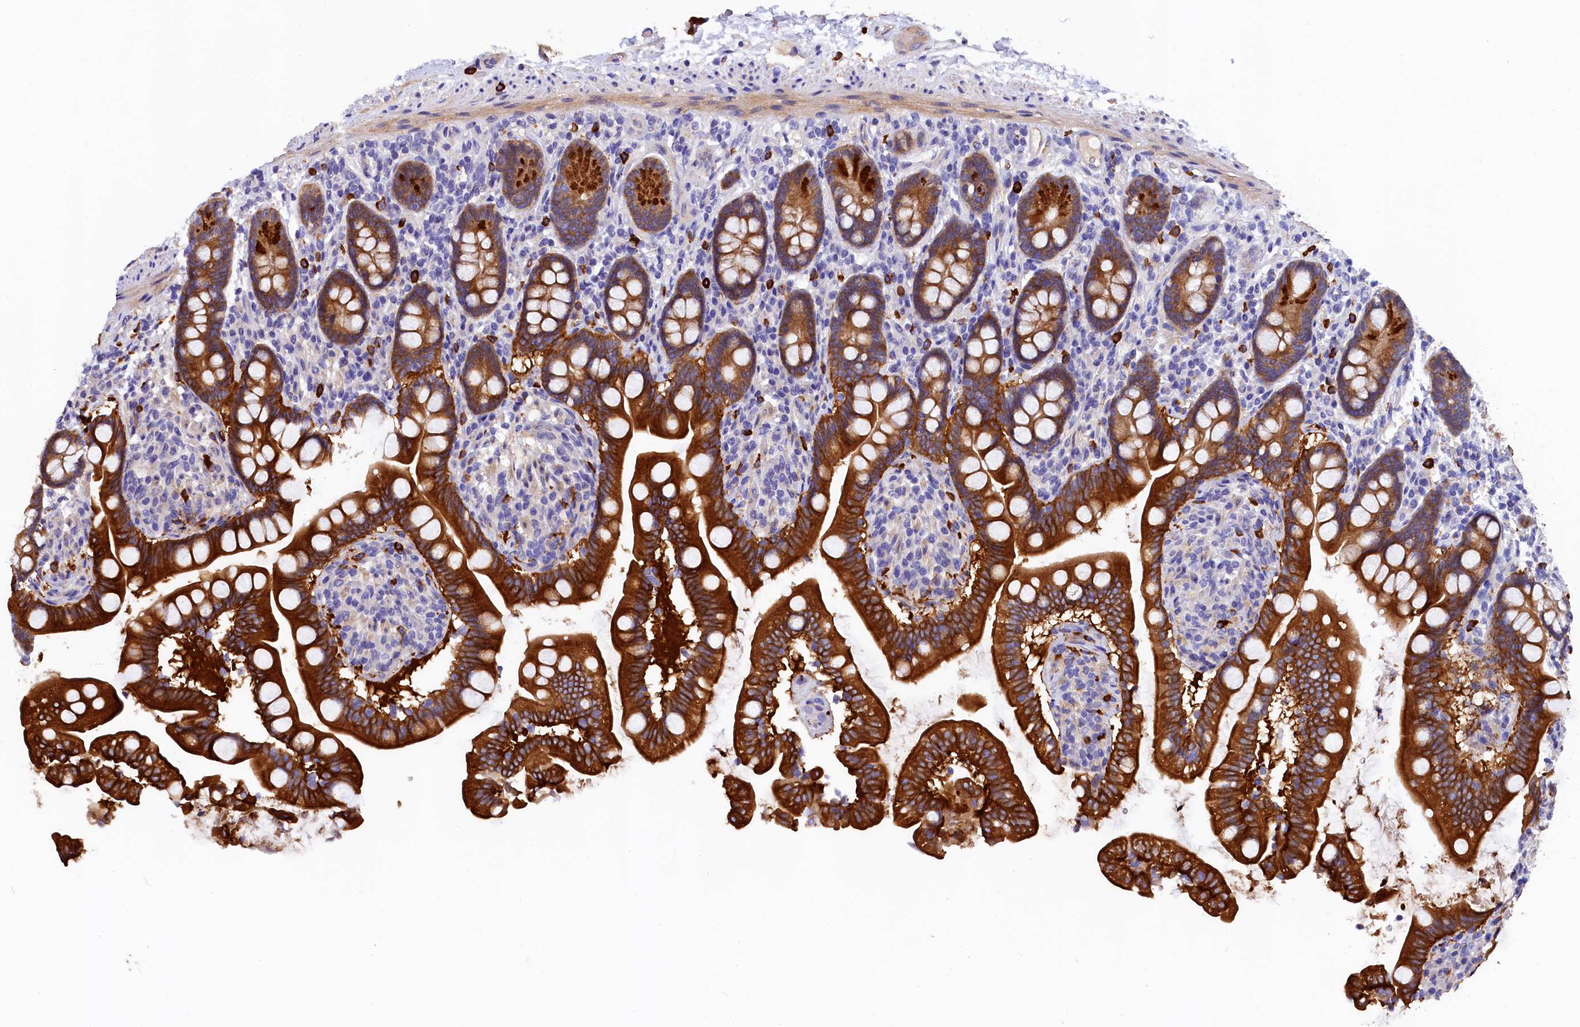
{"staining": {"intensity": "strong", "quantity": ">75%", "location": "cytoplasmic/membranous"}, "tissue": "small intestine", "cell_type": "Glandular cells", "image_type": "normal", "snomed": [{"axis": "morphology", "description": "Normal tissue, NOS"}, {"axis": "topography", "description": "Small intestine"}], "caption": "This image displays IHC staining of benign human small intestine, with high strong cytoplasmic/membranous expression in about >75% of glandular cells.", "gene": "EPS8L2", "patient": {"sex": "female", "age": 64}}